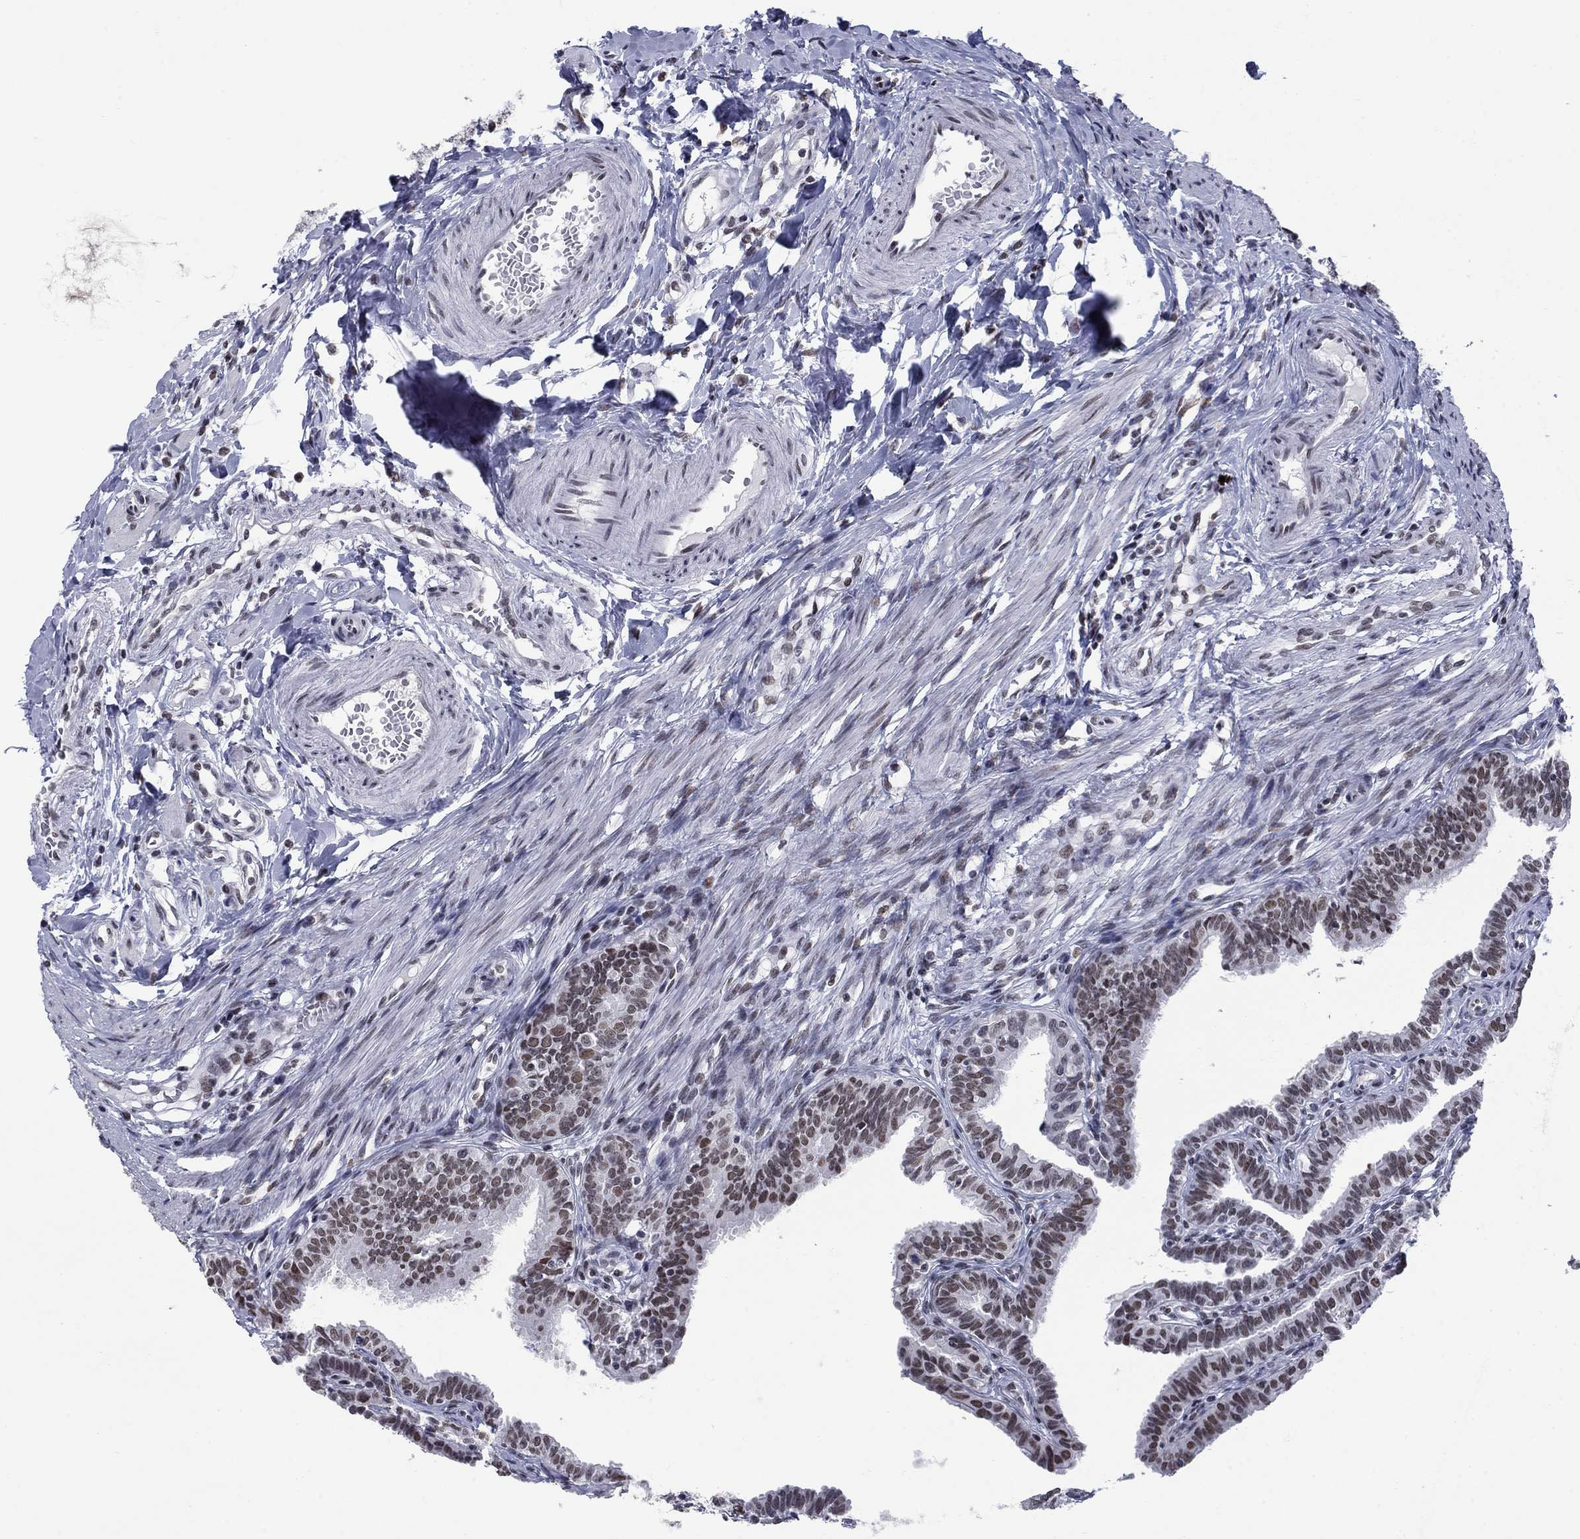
{"staining": {"intensity": "moderate", "quantity": ">75%", "location": "nuclear"}, "tissue": "fallopian tube", "cell_type": "Glandular cells", "image_type": "normal", "snomed": [{"axis": "morphology", "description": "Normal tissue, NOS"}, {"axis": "topography", "description": "Fallopian tube"}], "caption": "The image shows staining of benign fallopian tube, revealing moderate nuclear protein staining (brown color) within glandular cells. (brown staining indicates protein expression, while blue staining denotes nuclei).", "gene": "NPAS3", "patient": {"sex": "female", "age": 36}}